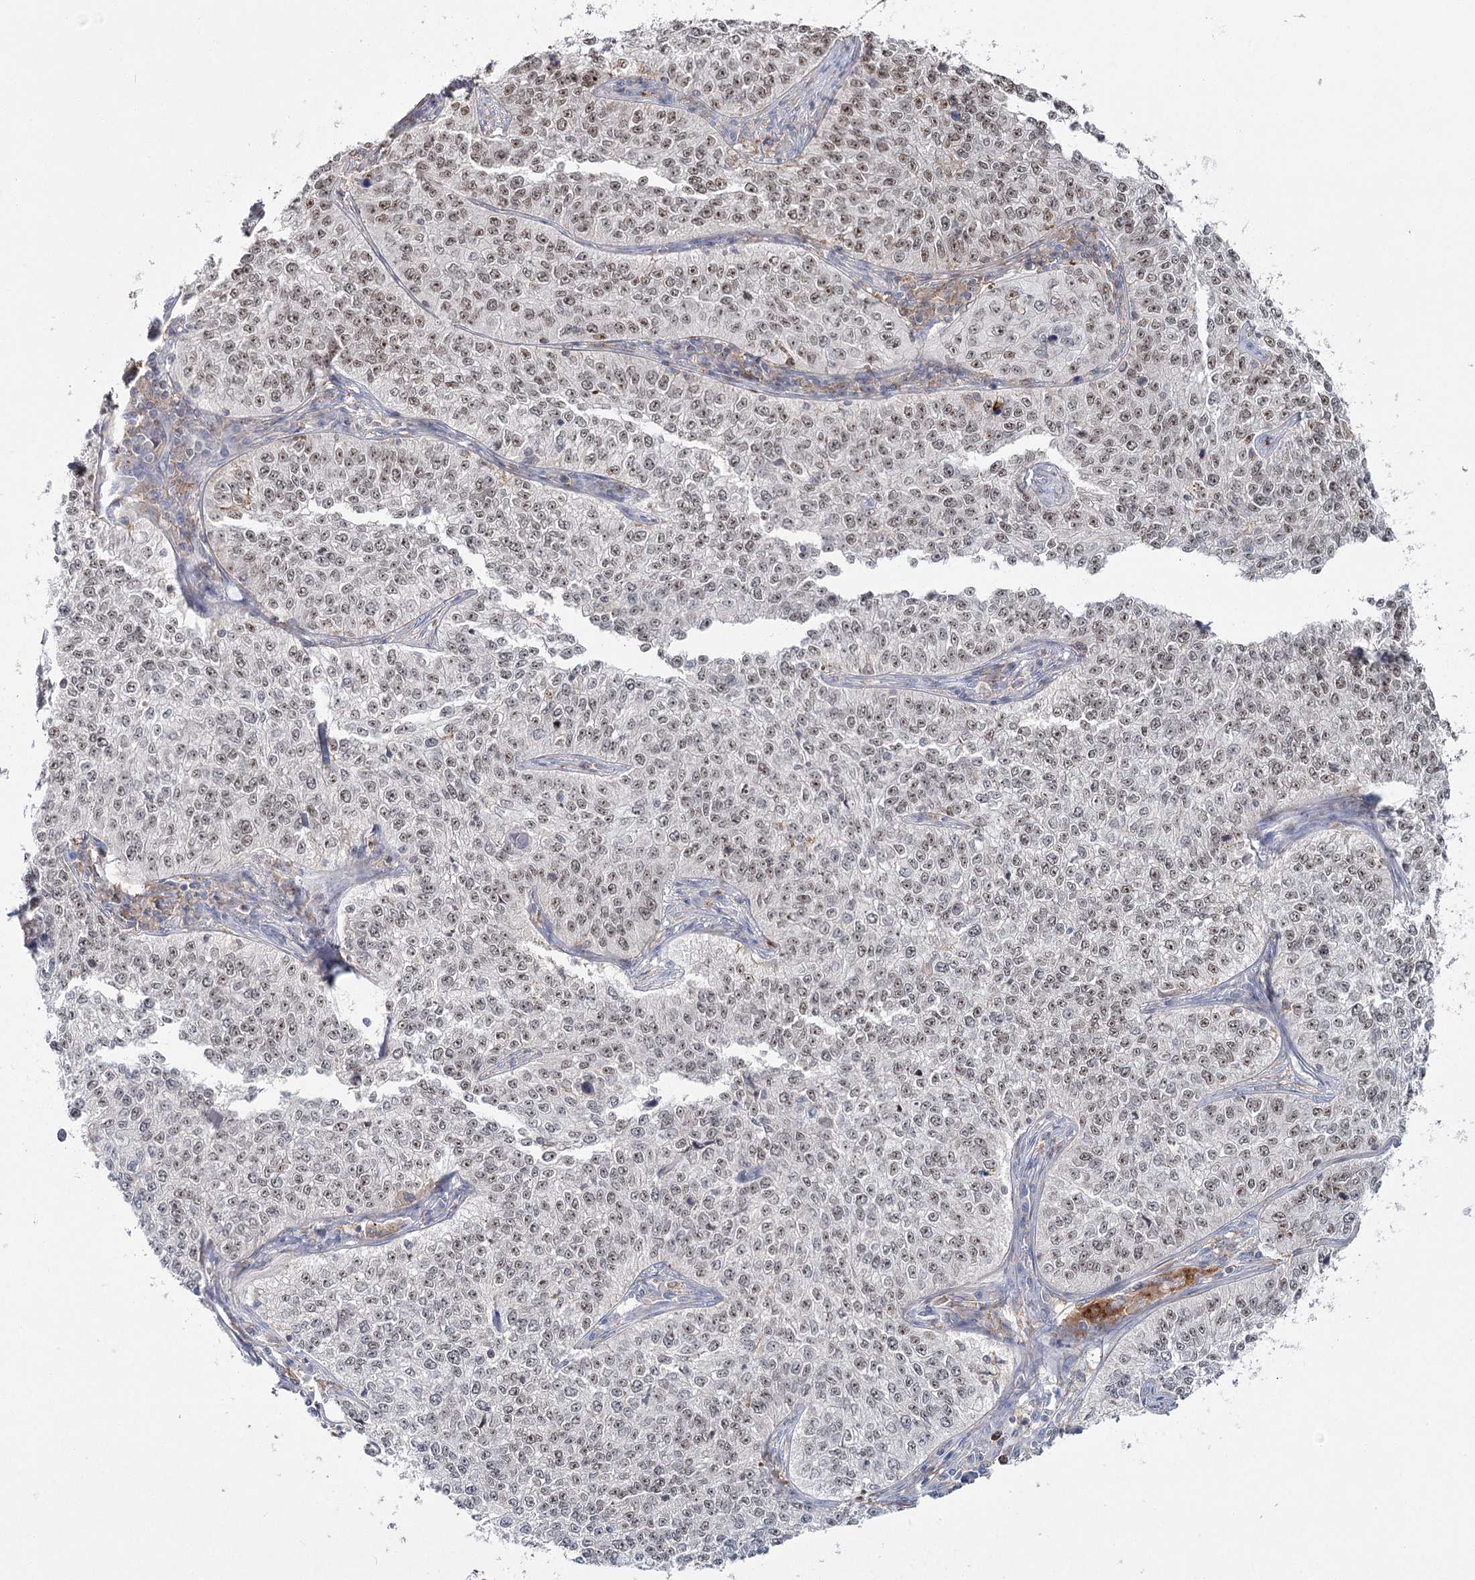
{"staining": {"intensity": "moderate", "quantity": "25%-75%", "location": "nuclear"}, "tissue": "cervical cancer", "cell_type": "Tumor cells", "image_type": "cancer", "snomed": [{"axis": "morphology", "description": "Squamous cell carcinoma, NOS"}, {"axis": "topography", "description": "Cervix"}], "caption": "A brown stain labels moderate nuclear staining of a protein in human cervical cancer (squamous cell carcinoma) tumor cells. Using DAB (3,3'-diaminobenzidine) (brown) and hematoxylin (blue) stains, captured at high magnification using brightfield microscopy.", "gene": "ZC3H8", "patient": {"sex": "female", "age": 35}}